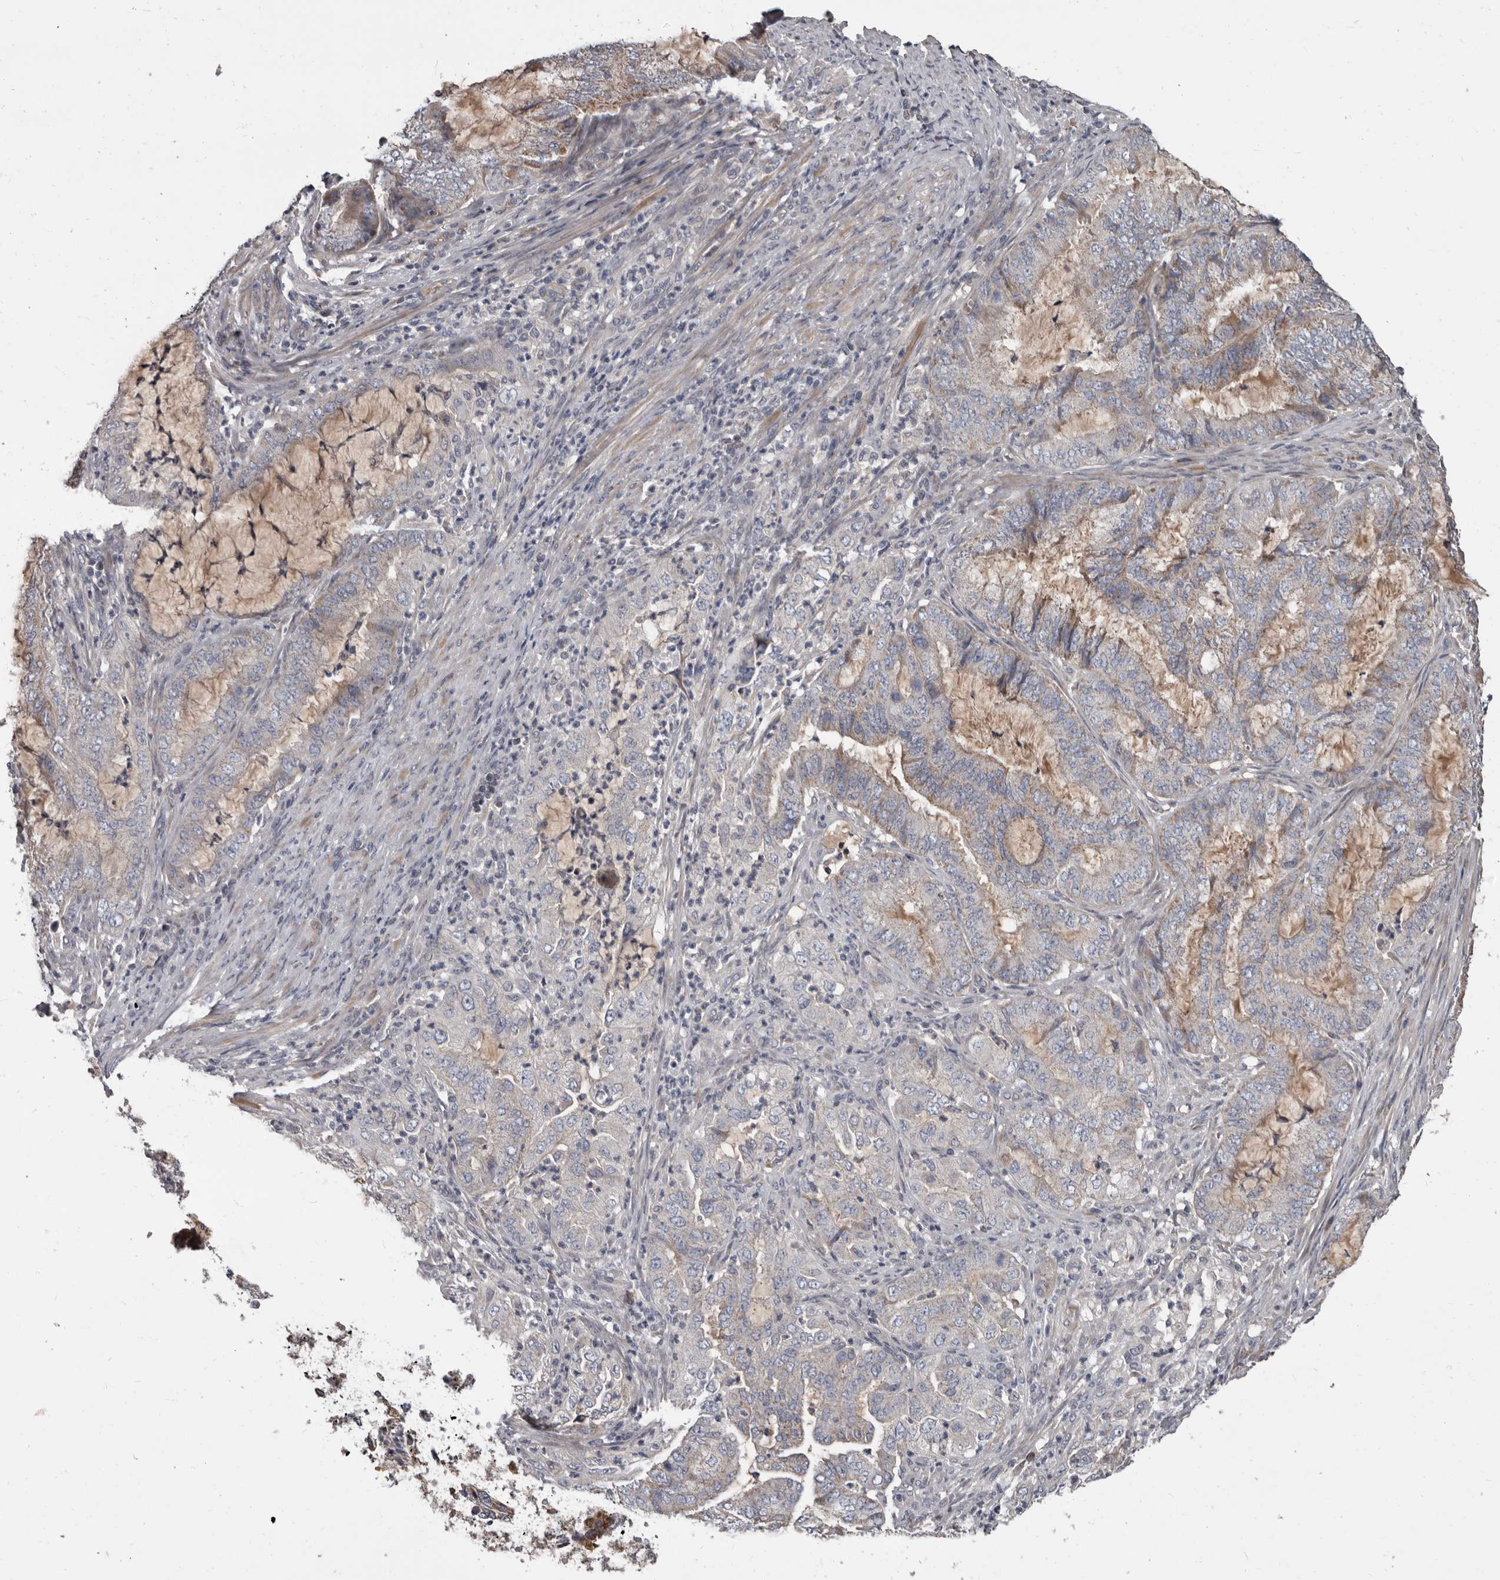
{"staining": {"intensity": "weak", "quantity": "<25%", "location": "cytoplasmic/membranous"}, "tissue": "endometrial cancer", "cell_type": "Tumor cells", "image_type": "cancer", "snomed": [{"axis": "morphology", "description": "Adenocarcinoma, NOS"}, {"axis": "topography", "description": "Endometrium"}], "caption": "Immunohistochemistry photomicrograph of endometrial cancer stained for a protein (brown), which demonstrates no expression in tumor cells.", "gene": "ALDH5A1", "patient": {"sex": "female", "age": 51}}